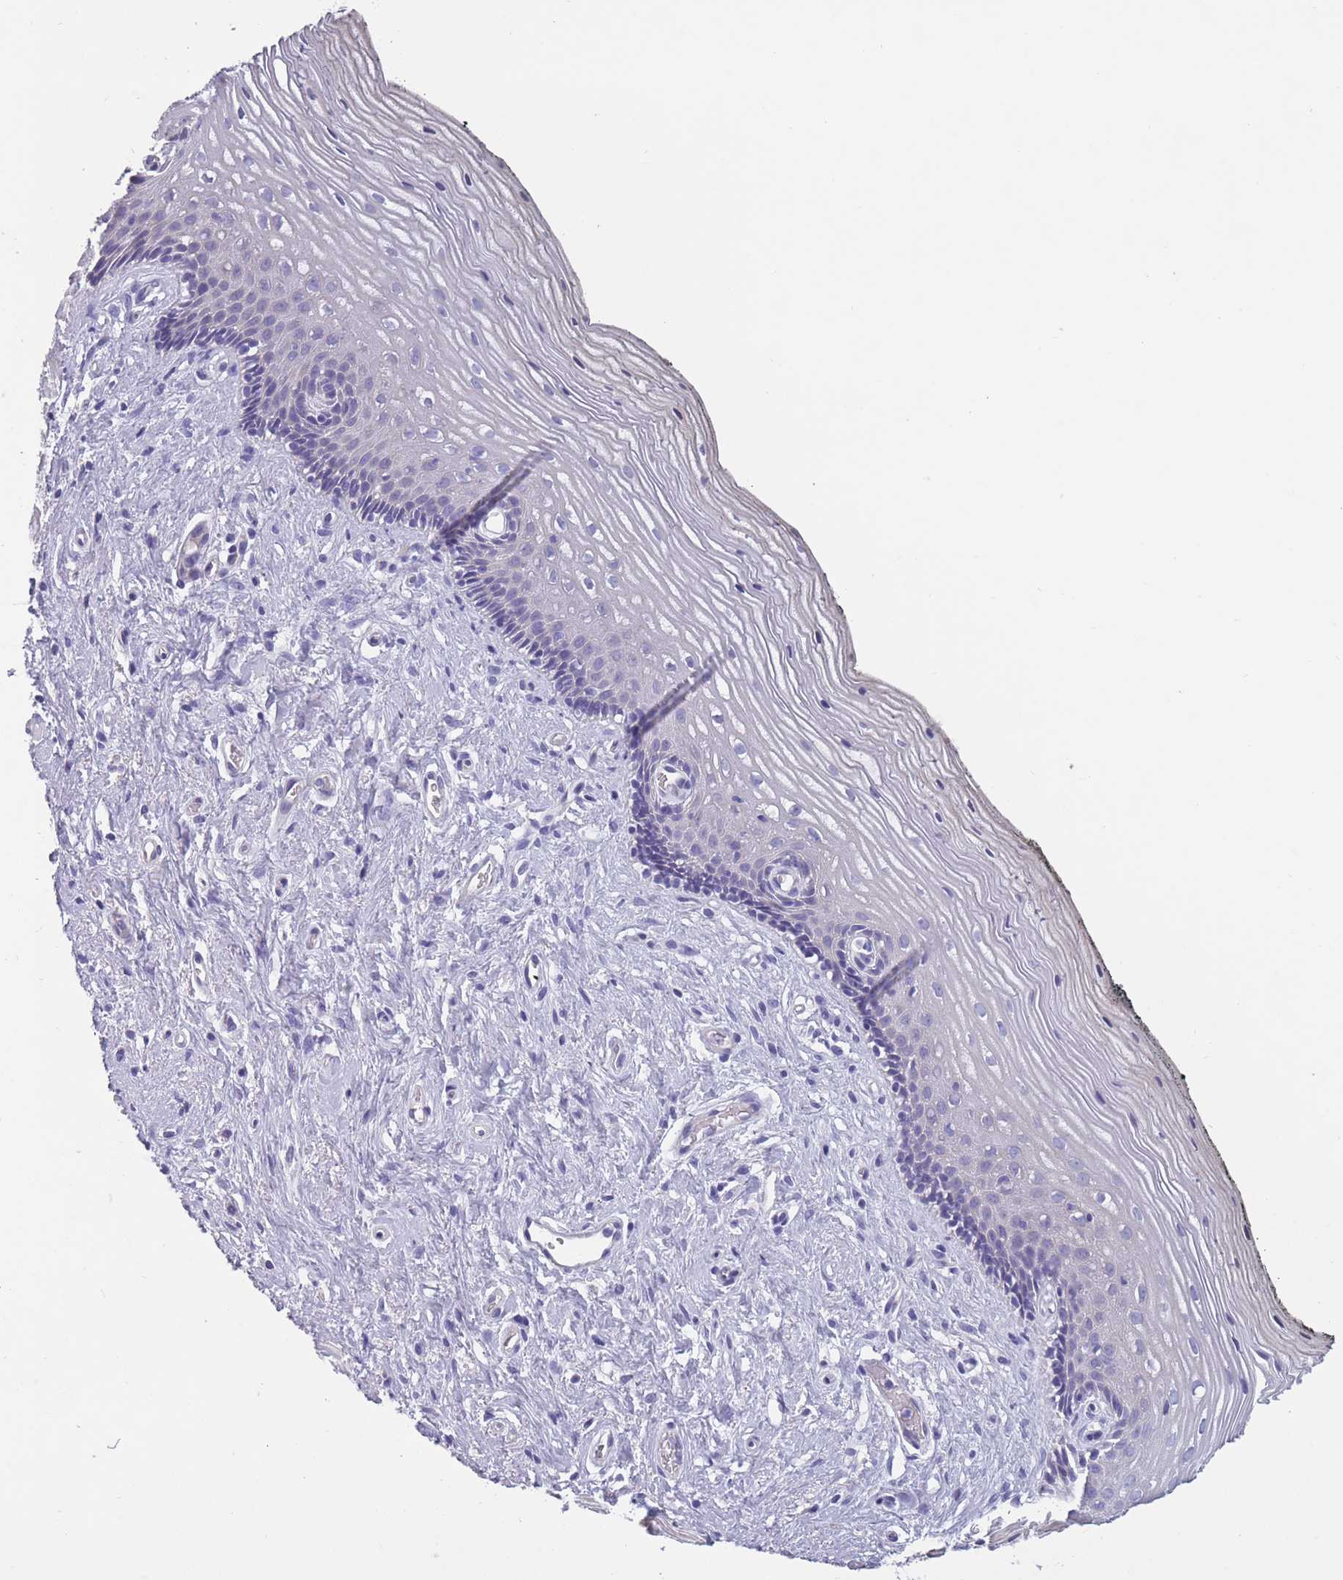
{"staining": {"intensity": "negative", "quantity": "none", "location": "none"}, "tissue": "vagina", "cell_type": "Squamous epithelial cells", "image_type": "normal", "snomed": [{"axis": "morphology", "description": "Normal tissue, NOS"}, {"axis": "topography", "description": "Vagina"}], "caption": "Protein analysis of benign vagina shows no significant positivity in squamous epithelial cells. The staining is performed using DAB (3,3'-diaminobenzidine) brown chromogen with nuclei counter-stained in using hematoxylin.", "gene": "OR4C5", "patient": {"sex": "female", "age": 47}}